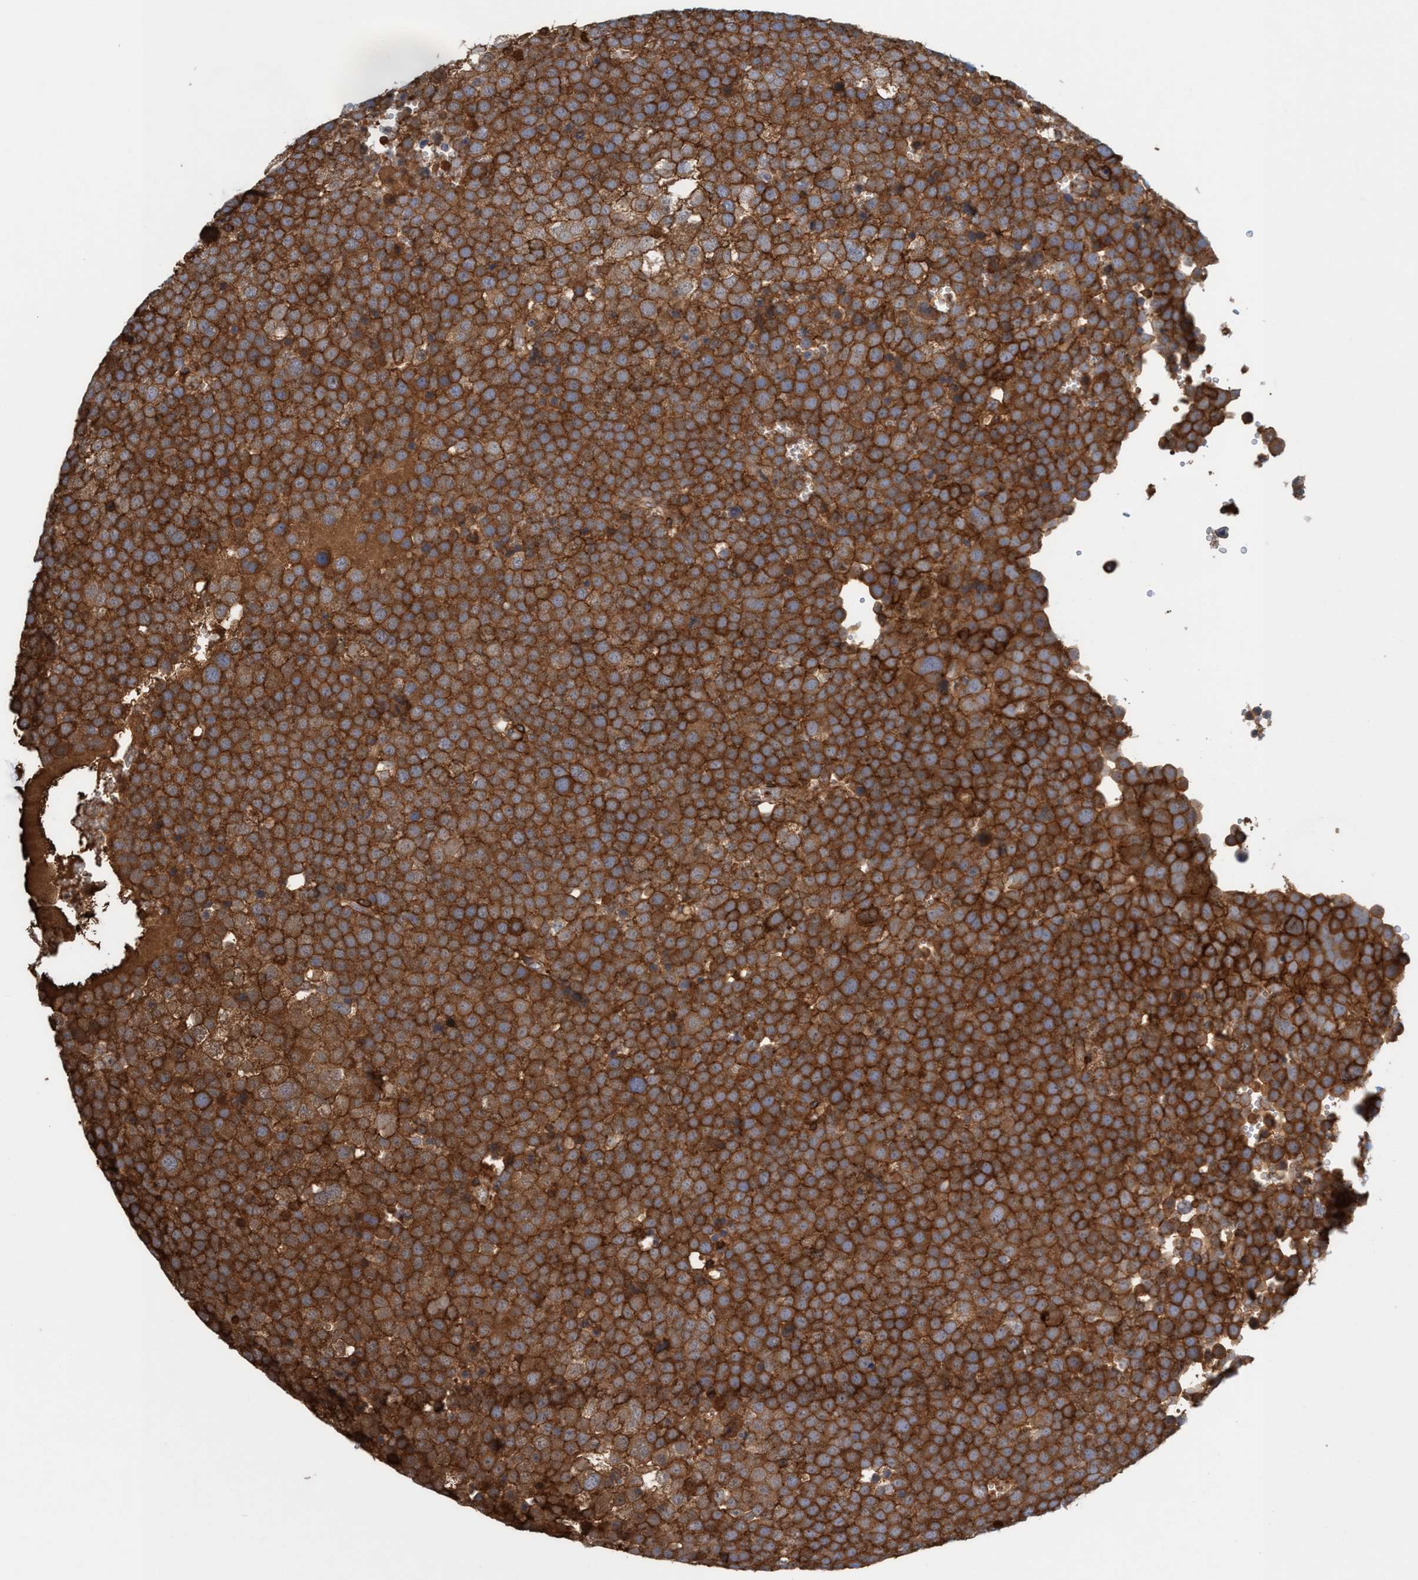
{"staining": {"intensity": "strong", "quantity": ">75%", "location": "cytoplasmic/membranous"}, "tissue": "testis cancer", "cell_type": "Tumor cells", "image_type": "cancer", "snomed": [{"axis": "morphology", "description": "Seminoma, NOS"}, {"axis": "topography", "description": "Testis"}], "caption": "Immunohistochemistry staining of testis seminoma, which shows high levels of strong cytoplasmic/membranous staining in about >75% of tumor cells indicating strong cytoplasmic/membranous protein positivity. The staining was performed using DAB (brown) for protein detection and nuclei were counterstained in hematoxylin (blue).", "gene": "SPECC1", "patient": {"sex": "male", "age": 71}}